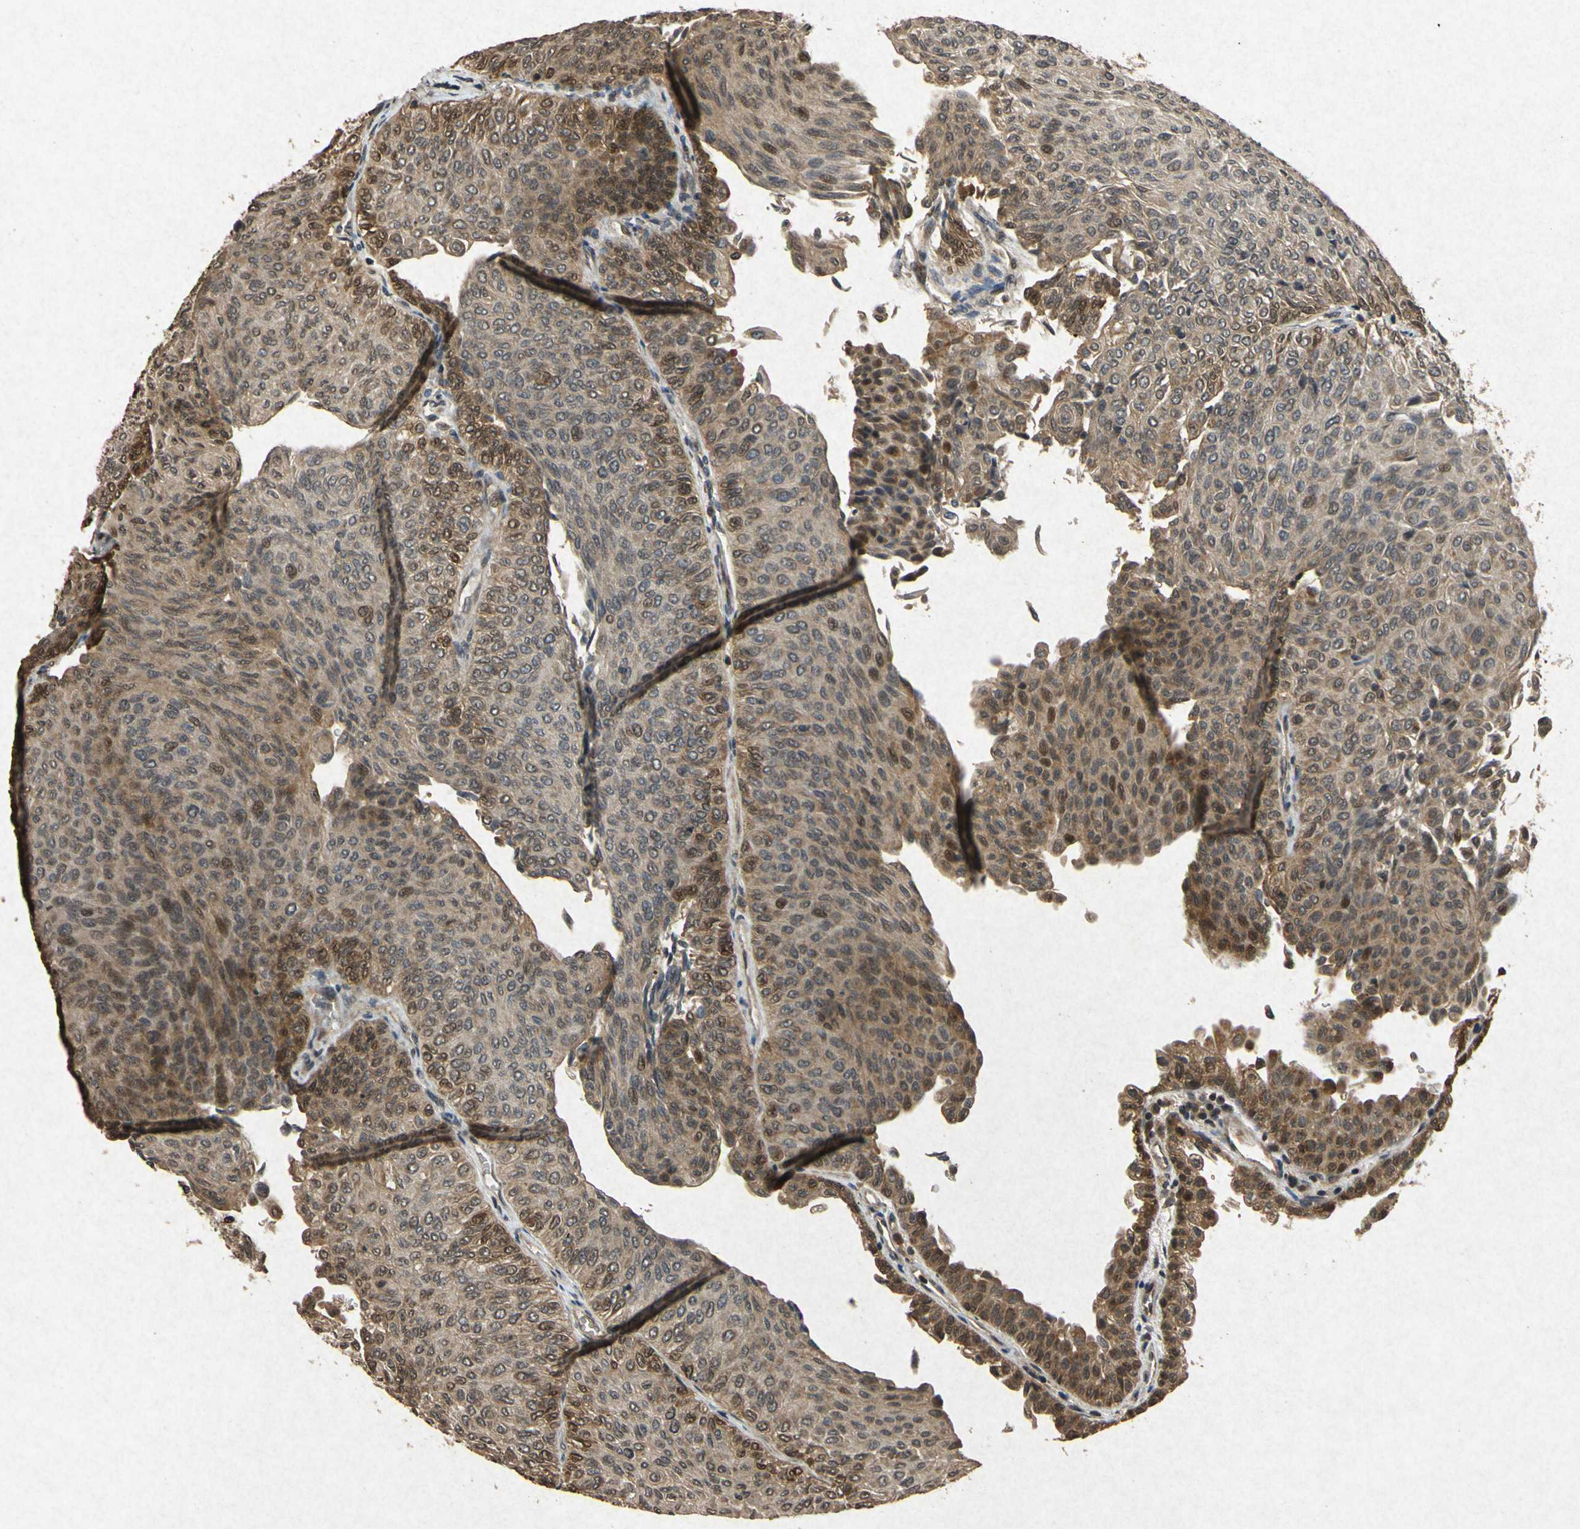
{"staining": {"intensity": "moderate", "quantity": ">75%", "location": "cytoplasmic/membranous,nuclear"}, "tissue": "urothelial cancer", "cell_type": "Tumor cells", "image_type": "cancer", "snomed": [{"axis": "morphology", "description": "Urothelial carcinoma, Low grade"}, {"axis": "topography", "description": "Urinary bladder"}], "caption": "Protein analysis of urothelial cancer tissue exhibits moderate cytoplasmic/membranous and nuclear expression in about >75% of tumor cells.", "gene": "ATP6V1H", "patient": {"sex": "male", "age": 78}}